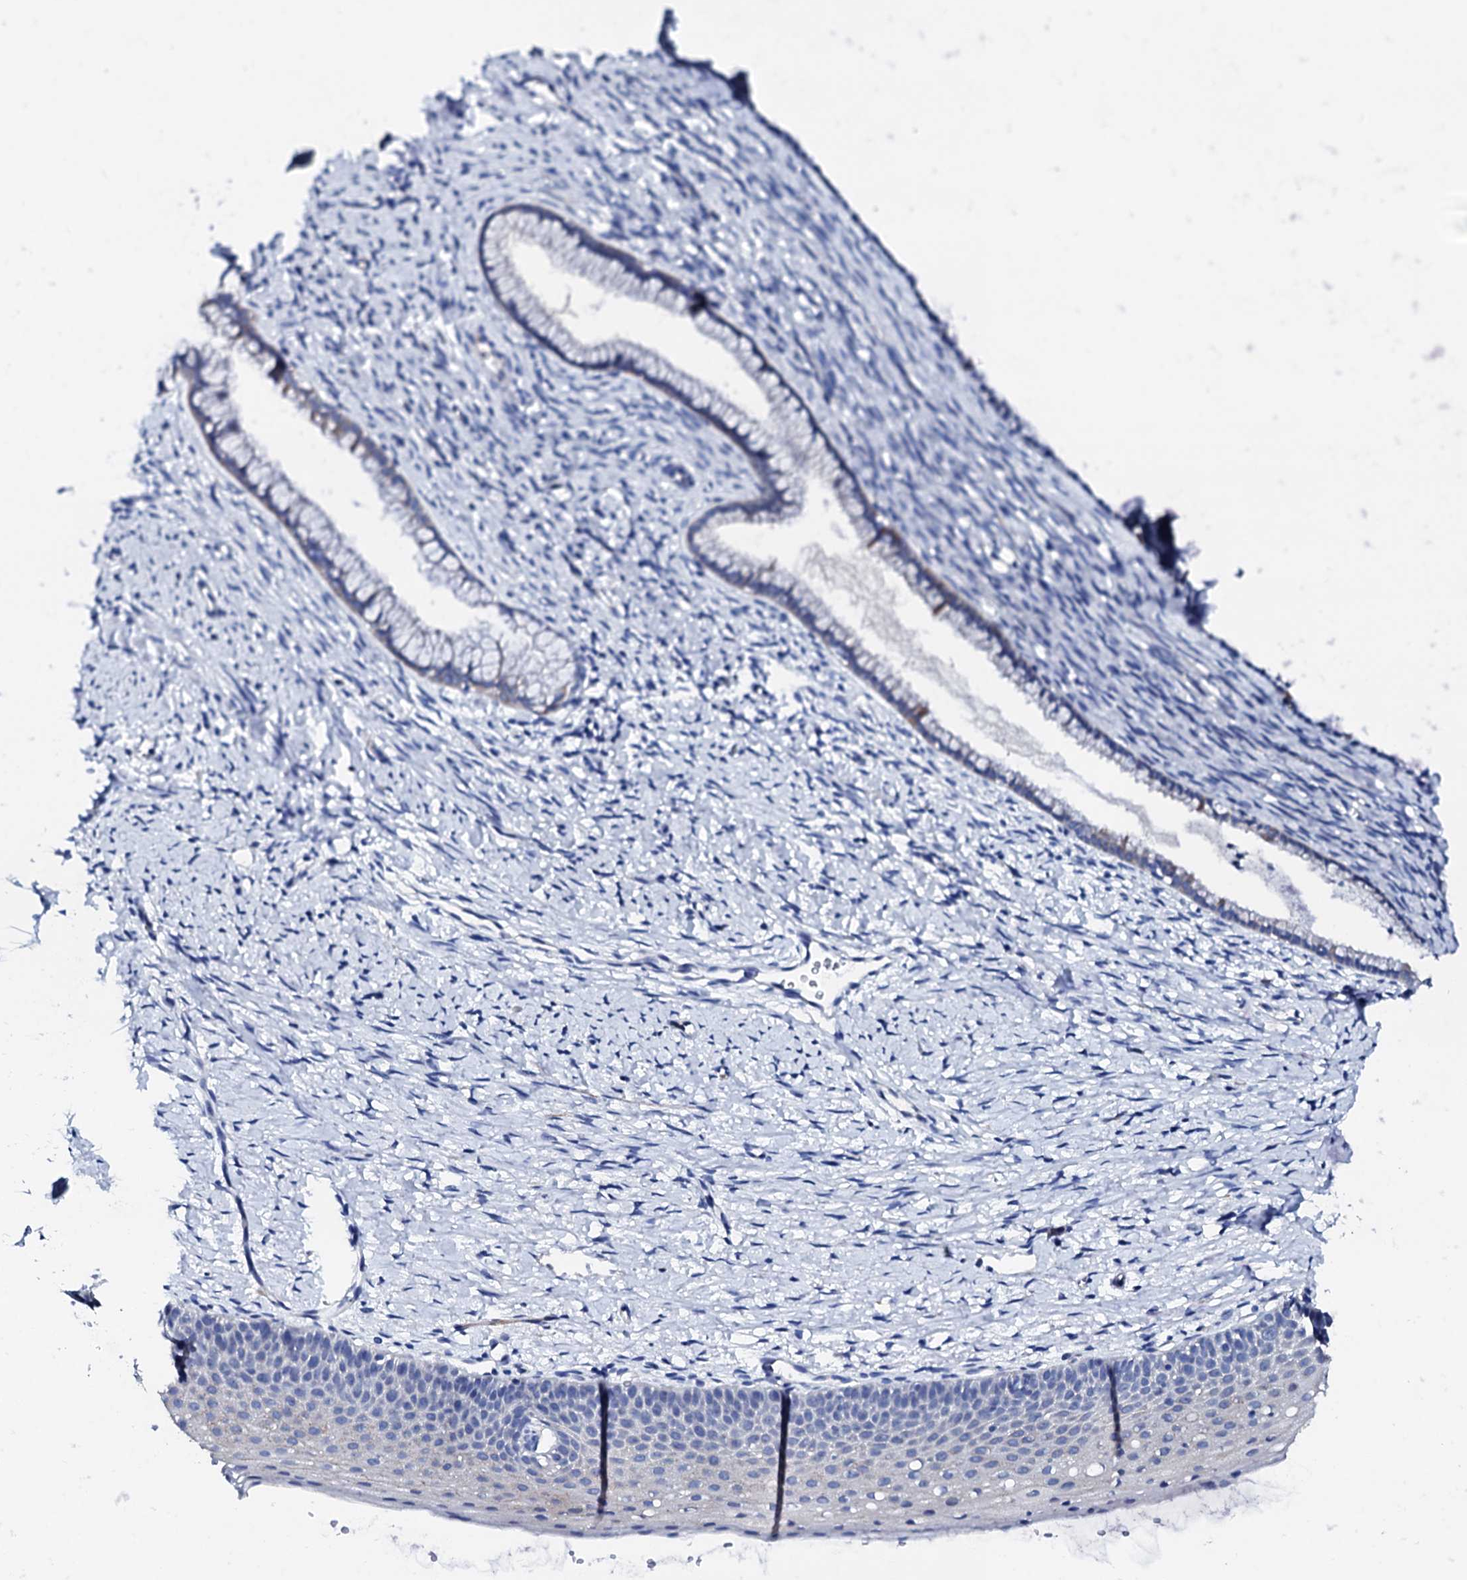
{"staining": {"intensity": "weak", "quantity": "25%-75%", "location": "cytoplasmic/membranous"}, "tissue": "cervix", "cell_type": "Glandular cells", "image_type": "normal", "snomed": [{"axis": "morphology", "description": "Normal tissue, NOS"}, {"axis": "topography", "description": "Cervix"}], "caption": "Weak cytoplasmic/membranous staining for a protein is present in about 25%-75% of glandular cells of unremarkable cervix using immunohistochemistry.", "gene": "TRDN", "patient": {"sex": "female", "age": 36}}